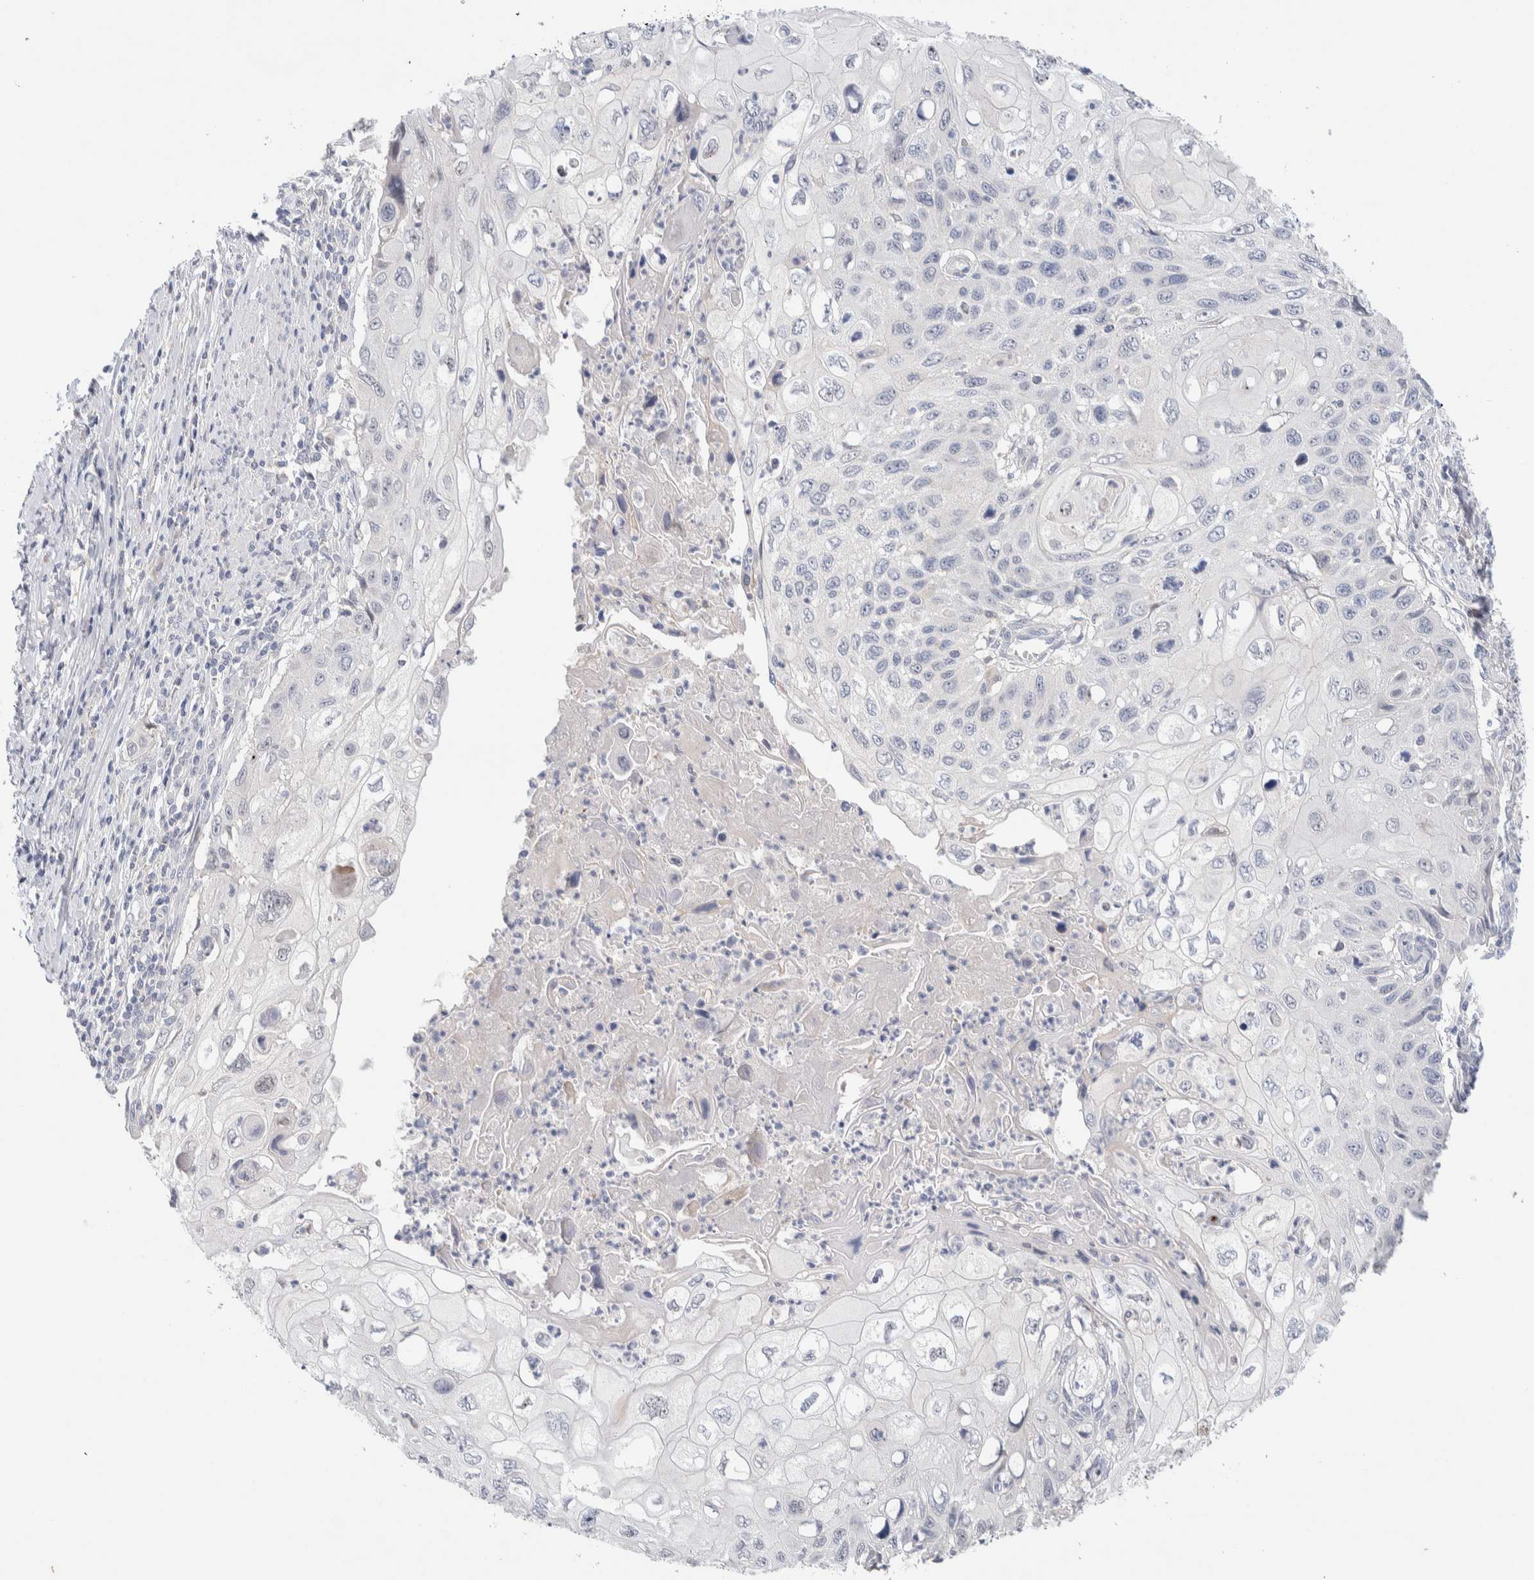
{"staining": {"intensity": "negative", "quantity": "none", "location": "none"}, "tissue": "cervical cancer", "cell_type": "Tumor cells", "image_type": "cancer", "snomed": [{"axis": "morphology", "description": "Squamous cell carcinoma, NOS"}, {"axis": "topography", "description": "Cervix"}], "caption": "This is a histopathology image of immunohistochemistry (IHC) staining of cervical squamous cell carcinoma, which shows no positivity in tumor cells.", "gene": "DNAJB6", "patient": {"sex": "female", "age": 70}}